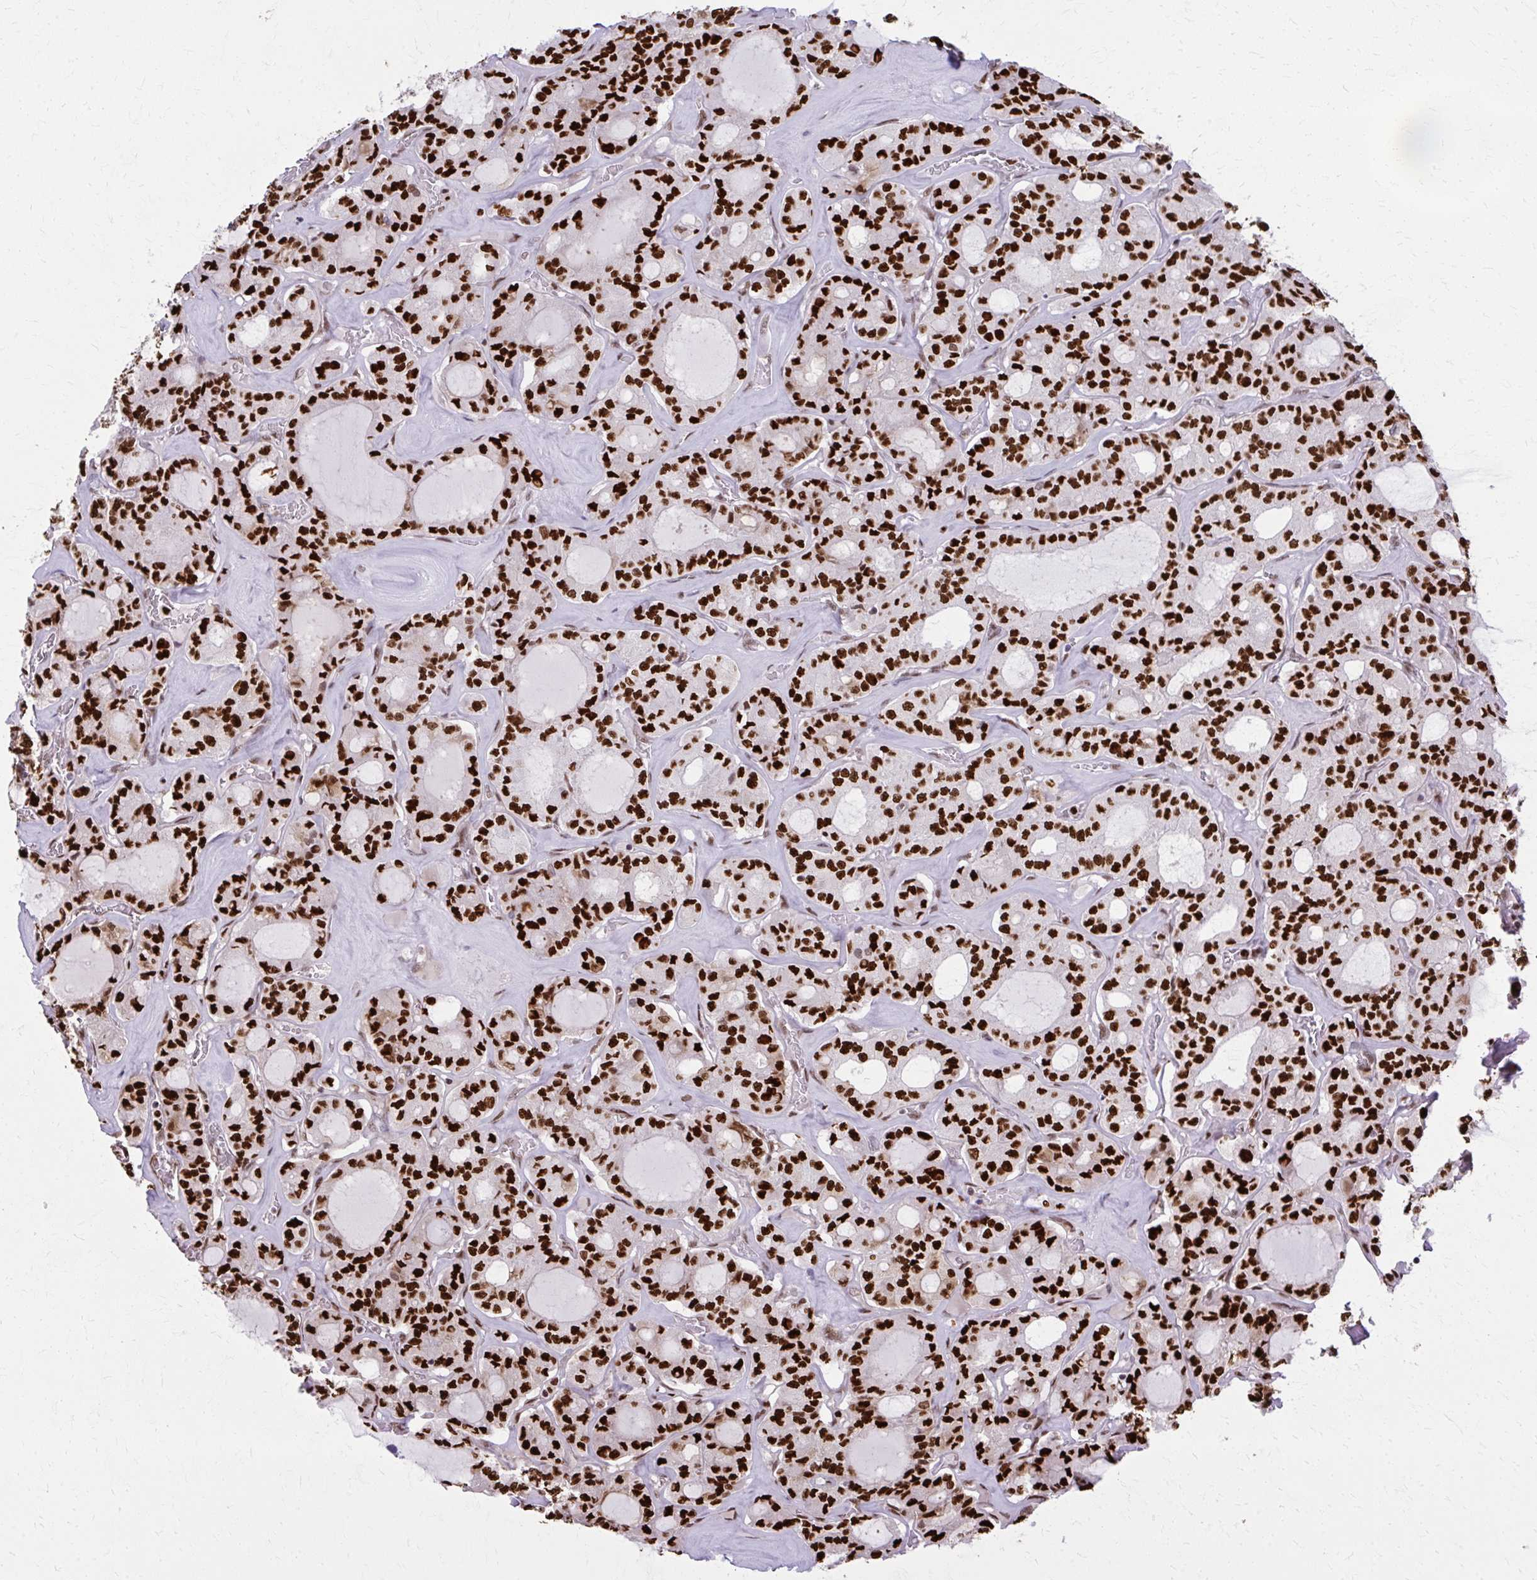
{"staining": {"intensity": "strong", "quantity": ">75%", "location": "nuclear"}, "tissue": "thyroid cancer", "cell_type": "Tumor cells", "image_type": "cancer", "snomed": [{"axis": "morphology", "description": "Papillary adenocarcinoma, NOS"}, {"axis": "topography", "description": "Thyroid gland"}], "caption": "Immunohistochemistry of thyroid cancer (papillary adenocarcinoma) demonstrates high levels of strong nuclear staining in about >75% of tumor cells. (DAB = brown stain, brightfield microscopy at high magnification).", "gene": "ZNF559", "patient": {"sex": "male", "age": 87}}